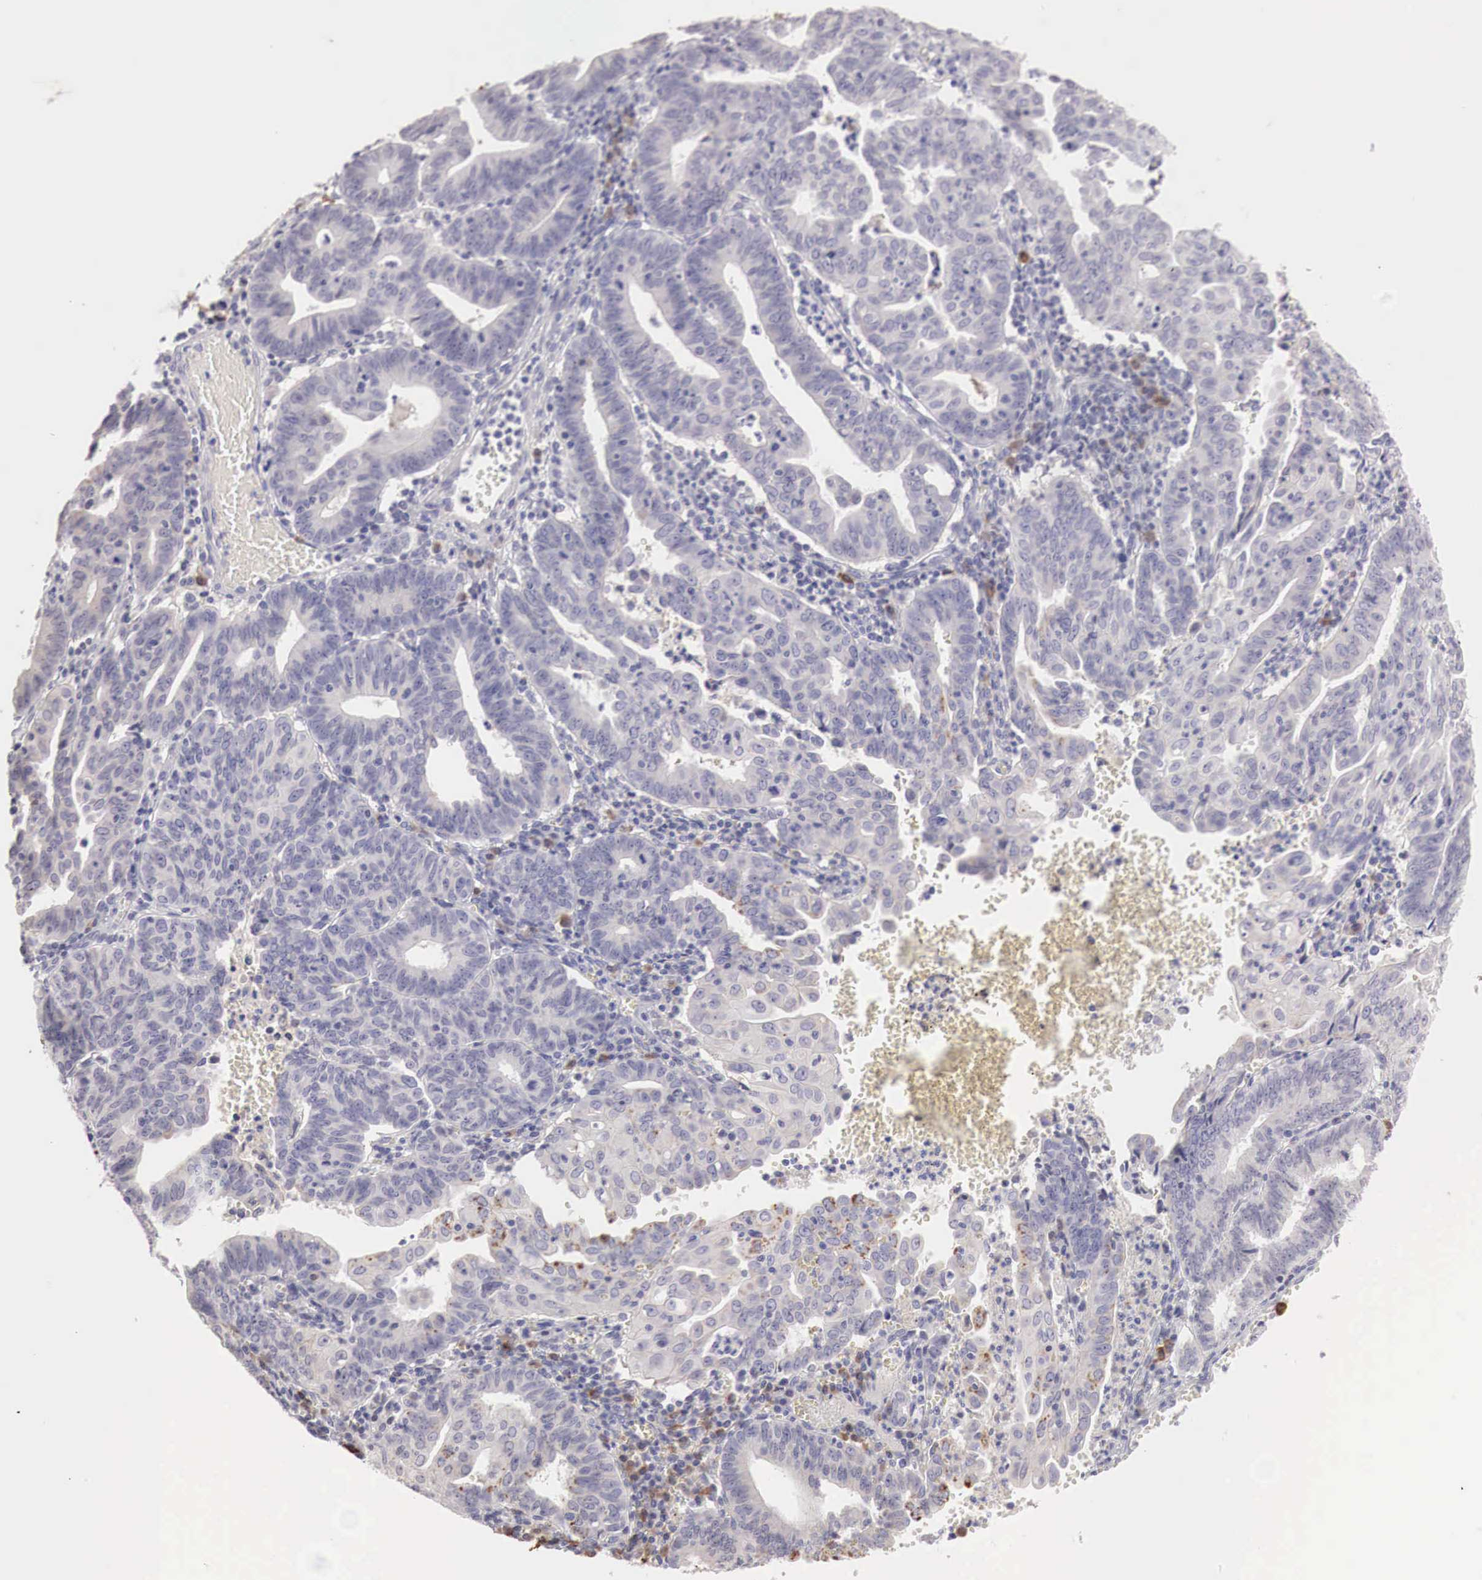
{"staining": {"intensity": "weak", "quantity": "<25%", "location": "cytoplasmic/membranous"}, "tissue": "endometrial cancer", "cell_type": "Tumor cells", "image_type": "cancer", "snomed": [{"axis": "morphology", "description": "Adenocarcinoma, NOS"}, {"axis": "topography", "description": "Endometrium"}], "caption": "The histopathology image exhibits no significant staining in tumor cells of endometrial cancer (adenocarcinoma).", "gene": "XPNPEP2", "patient": {"sex": "female", "age": 60}}